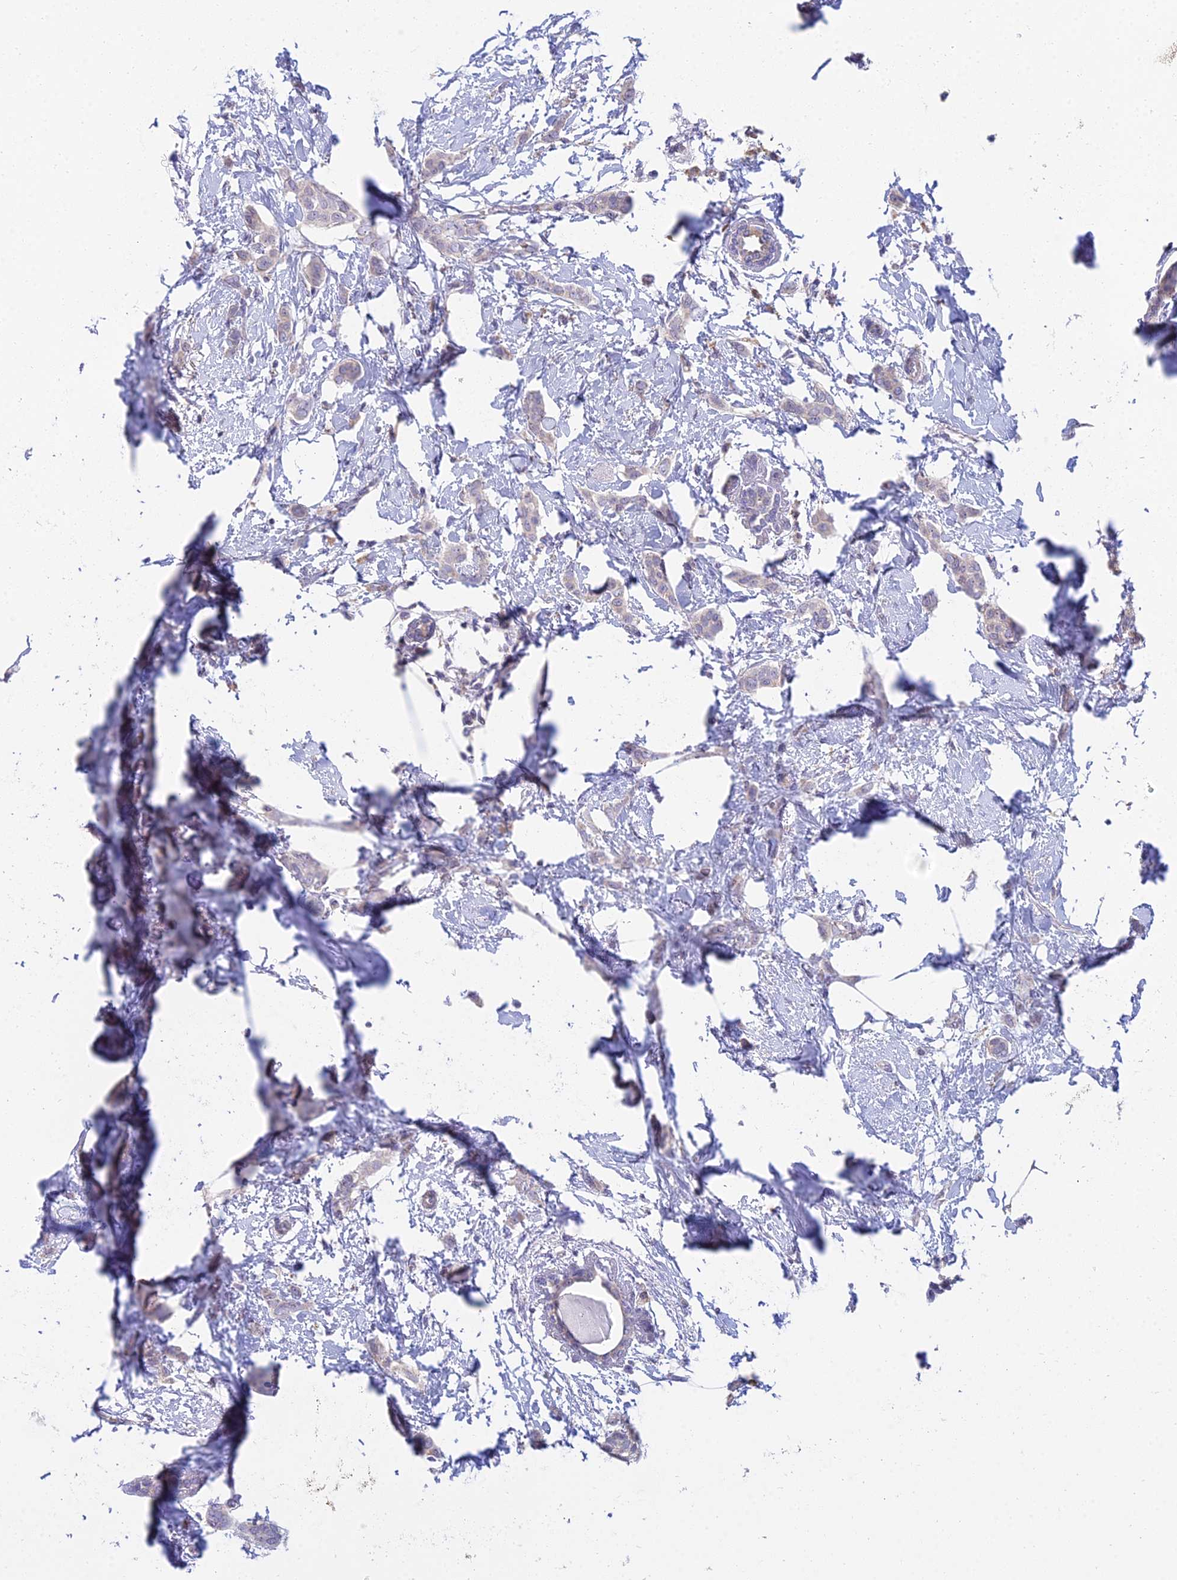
{"staining": {"intensity": "negative", "quantity": "none", "location": "none"}, "tissue": "breast cancer", "cell_type": "Tumor cells", "image_type": "cancer", "snomed": [{"axis": "morphology", "description": "Duct carcinoma"}, {"axis": "topography", "description": "Breast"}], "caption": "This photomicrograph is of breast cancer stained with IHC to label a protein in brown with the nuclei are counter-stained blue. There is no expression in tumor cells. (DAB (3,3'-diaminobenzidine) immunohistochemistry (IHC) visualized using brightfield microscopy, high magnification).", "gene": "CFAP206", "patient": {"sex": "female", "age": 72}}